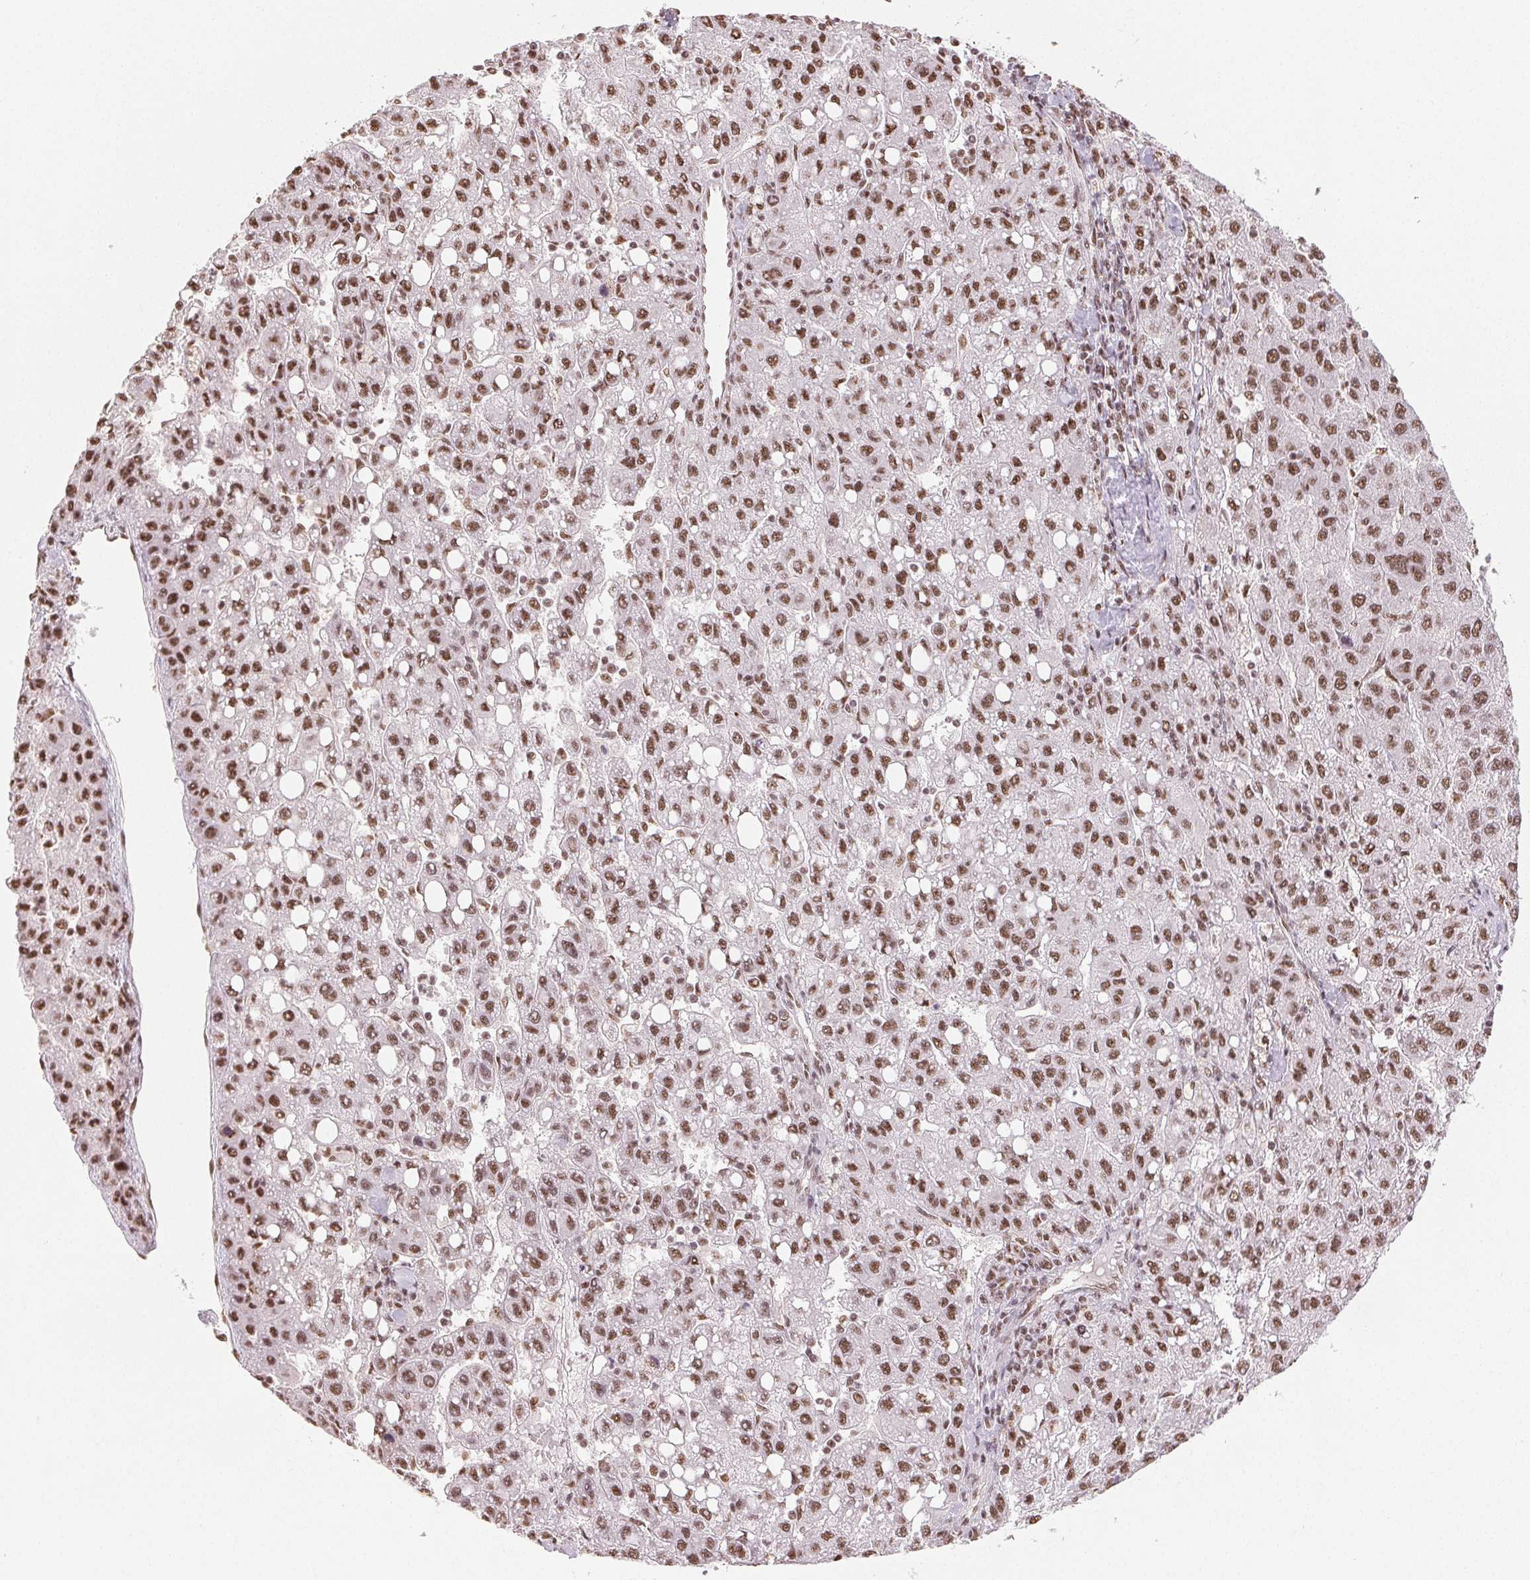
{"staining": {"intensity": "moderate", "quantity": ">75%", "location": "nuclear"}, "tissue": "liver cancer", "cell_type": "Tumor cells", "image_type": "cancer", "snomed": [{"axis": "morphology", "description": "Carcinoma, Hepatocellular, NOS"}, {"axis": "topography", "description": "Liver"}], "caption": "The photomicrograph displays a brown stain indicating the presence of a protein in the nuclear of tumor cells in liver cancer.", "gene": "IK", "patient": {"sex": "female", "age": 82}}